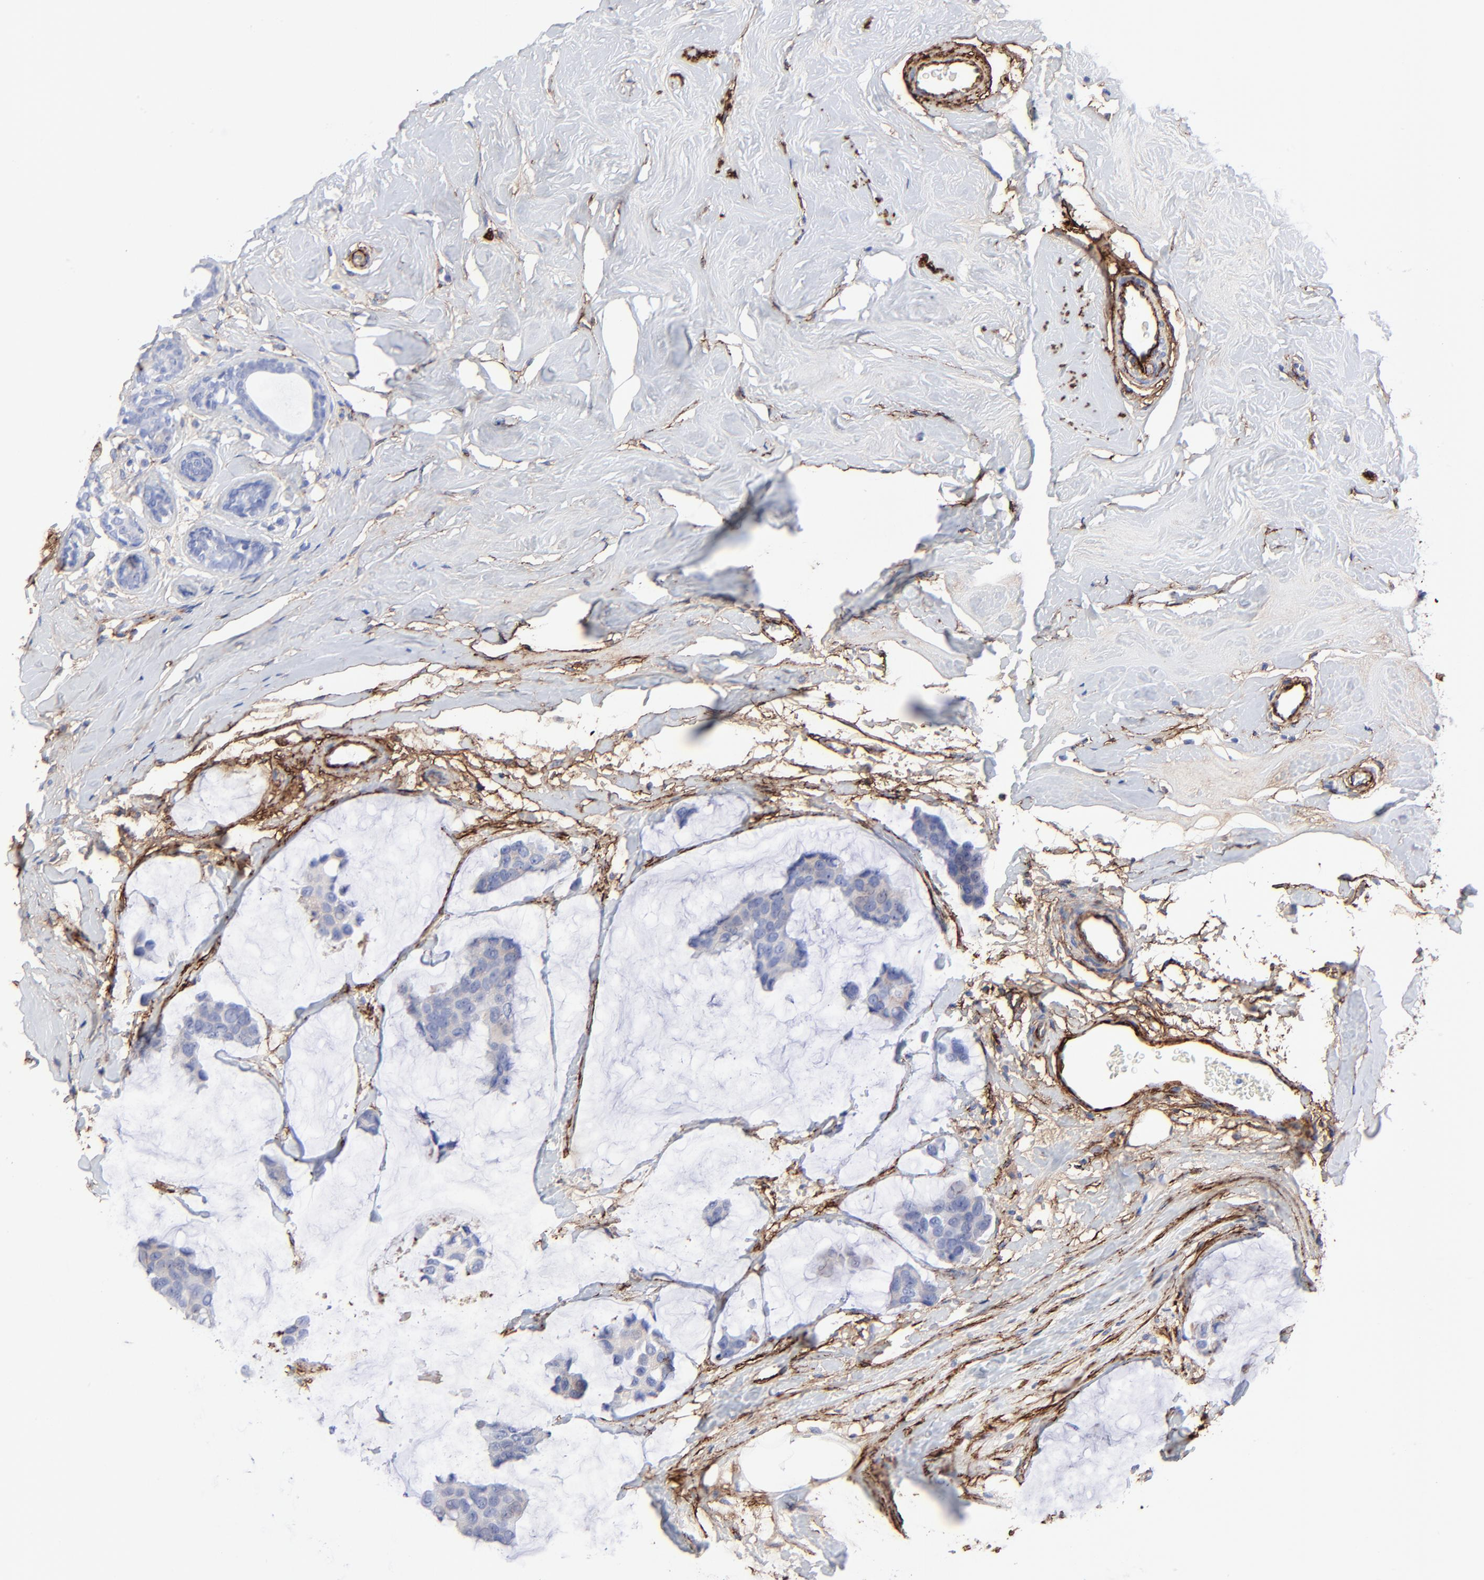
{"staining": {"intensity": "negative", "quantity": "none", "location": "none"}, "tissue": "breast cancer", "cell_type": "Tumor cells", "image_type": "cancer", "snomed": [{"axis": "morphology", "description": "Normal tissue, NOS"}, {"axis": "morphology", "description": "Duct carcinoma"}, {"axis": "topography", "description": "Breast"}], "caption": "Immunohistochemistry (IHC) photomicrograph of invasive ductal carcinoma (breast) stained for a protein (brown), which shows no expression in tumor cells. Brightfield microscopy of IHC stained with DAB (brown) and hematoxylin (blue), captured at high magnification.", "gene": "FBLN2", "patient": {"sex": "female", "age": 50}}